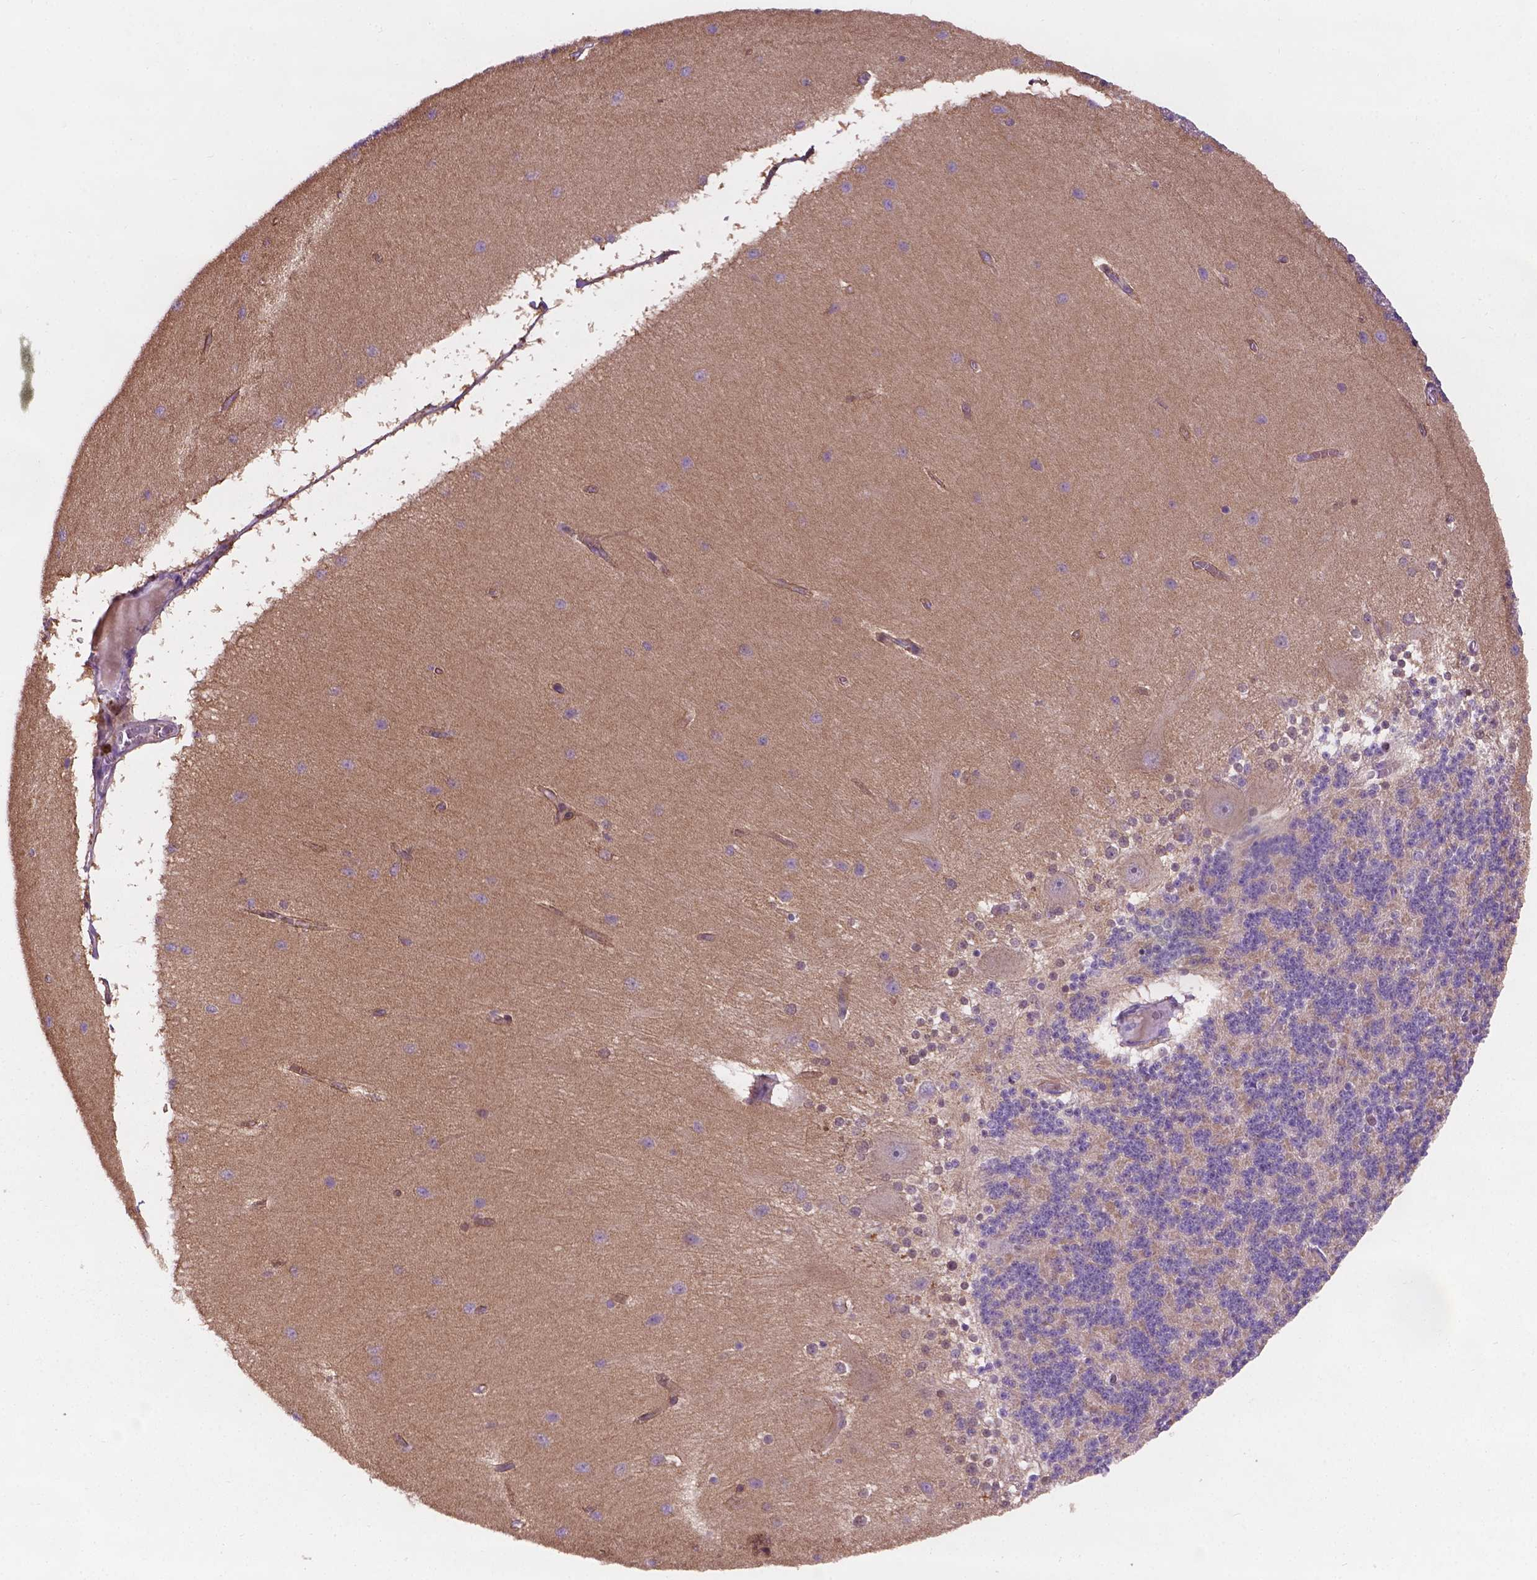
{"staining": {"intensity": "moderate", "quantity": "<25%", "location": "cytoplasmic/membranous"}, "tissue": "cerebellum", "cell_type": "Cells in granular layer", "image_type": "normal", "snomed": [{"axis": "morphology", "description": "Normal tissue, NOS"}, {"axis": "topography", "description": "Cerebellum"}], "caption": "Brown immunohistochemical staining in benign human cerebellum displays moderate cytoplasmic/membranous staining in approximately <25% of cells in granular layer. (Stains: DAB in brown, nuclei in blue, Microscopy: brightfield microscopy at high magnification).", "gene": "GXYLT2", "patient": {"sex": "female", "age": 54}}